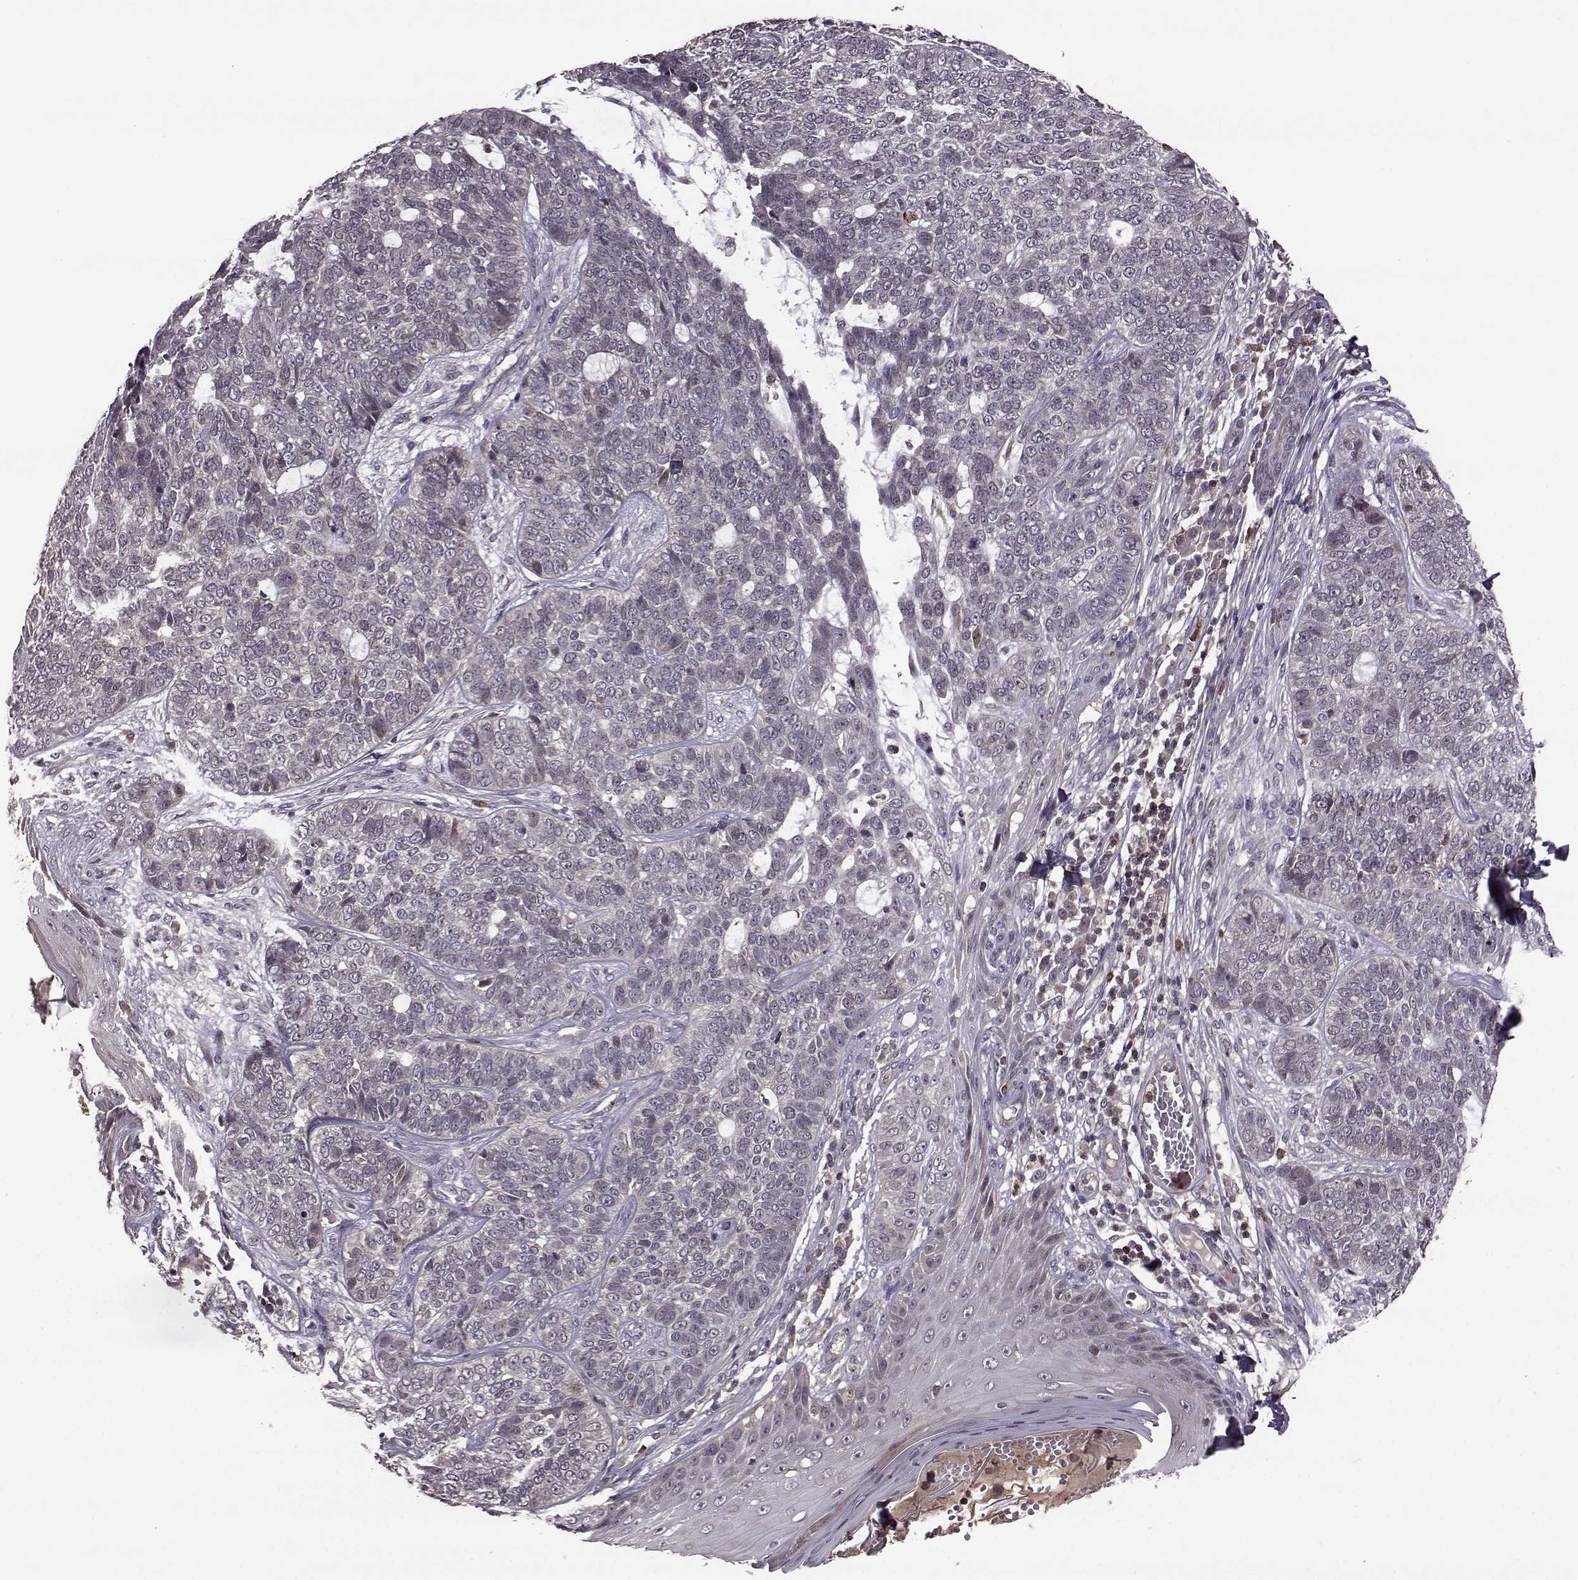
{"staining": {"intensity": "moderate", "quantity": "<25%", "location": "cytoplasmic/membranous"}, "tissue": "skin cancer", "cell_type": "Tumor cells", "image_type": "cancer", "snomed": [{"axis": "morphology", "description": "Basal cell carcinoma"}, {"axis": "topography", "description": "Skin"}], "caption": "IHC histopathology image of neoplastic tissue: human skin cancer (basal cell carcinoma) stained using IHC exhibits low levels of moderate protein expression localized specifically in the cytoplasmic/membranous of tumor cells, appearing as a cytoplasmic/membranous brown color.", "gene": "TRMU", "patient": {"sex": "female", "age": 69}}